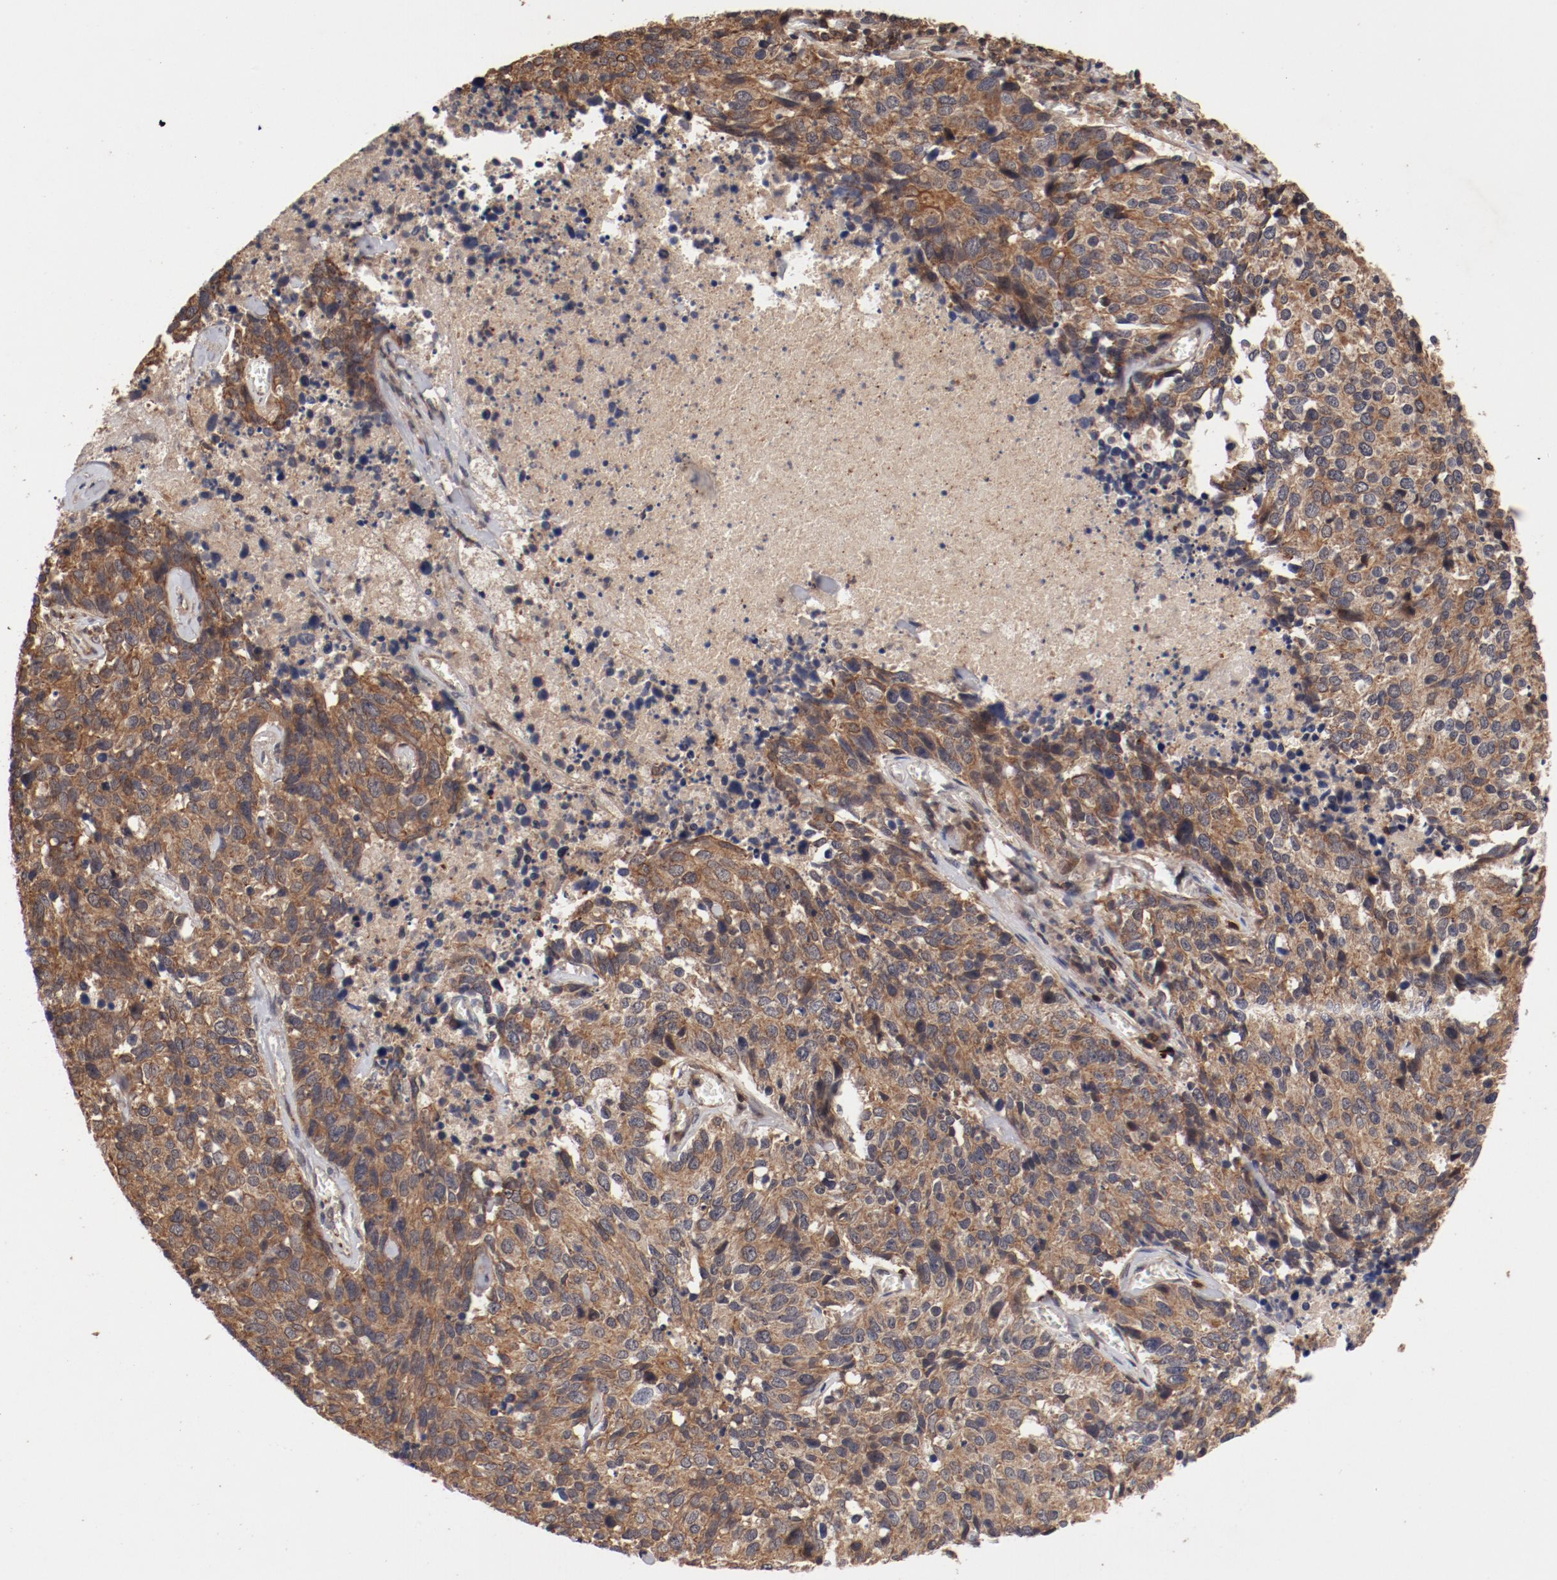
{"staining": {"intensity": "moderate", "quantity": ">75%", "location": "cytoplasmic/membranous"}, "tissue": "lung cancer", "cell_type": "Tumor cells", "image_type": "cancer", "snomed": [{"axis": "morphology", "description": "Neoplasm, malignant, NOS"}, {"axis": "topography", "description": "Lung"}], "caption": "Tumor cells reveal moderate cytoplasmic/membranous staining in about >75% of cells in lung cancer.", "gene": "GUF1", "patient": {"sex": "female", "age": 76}}